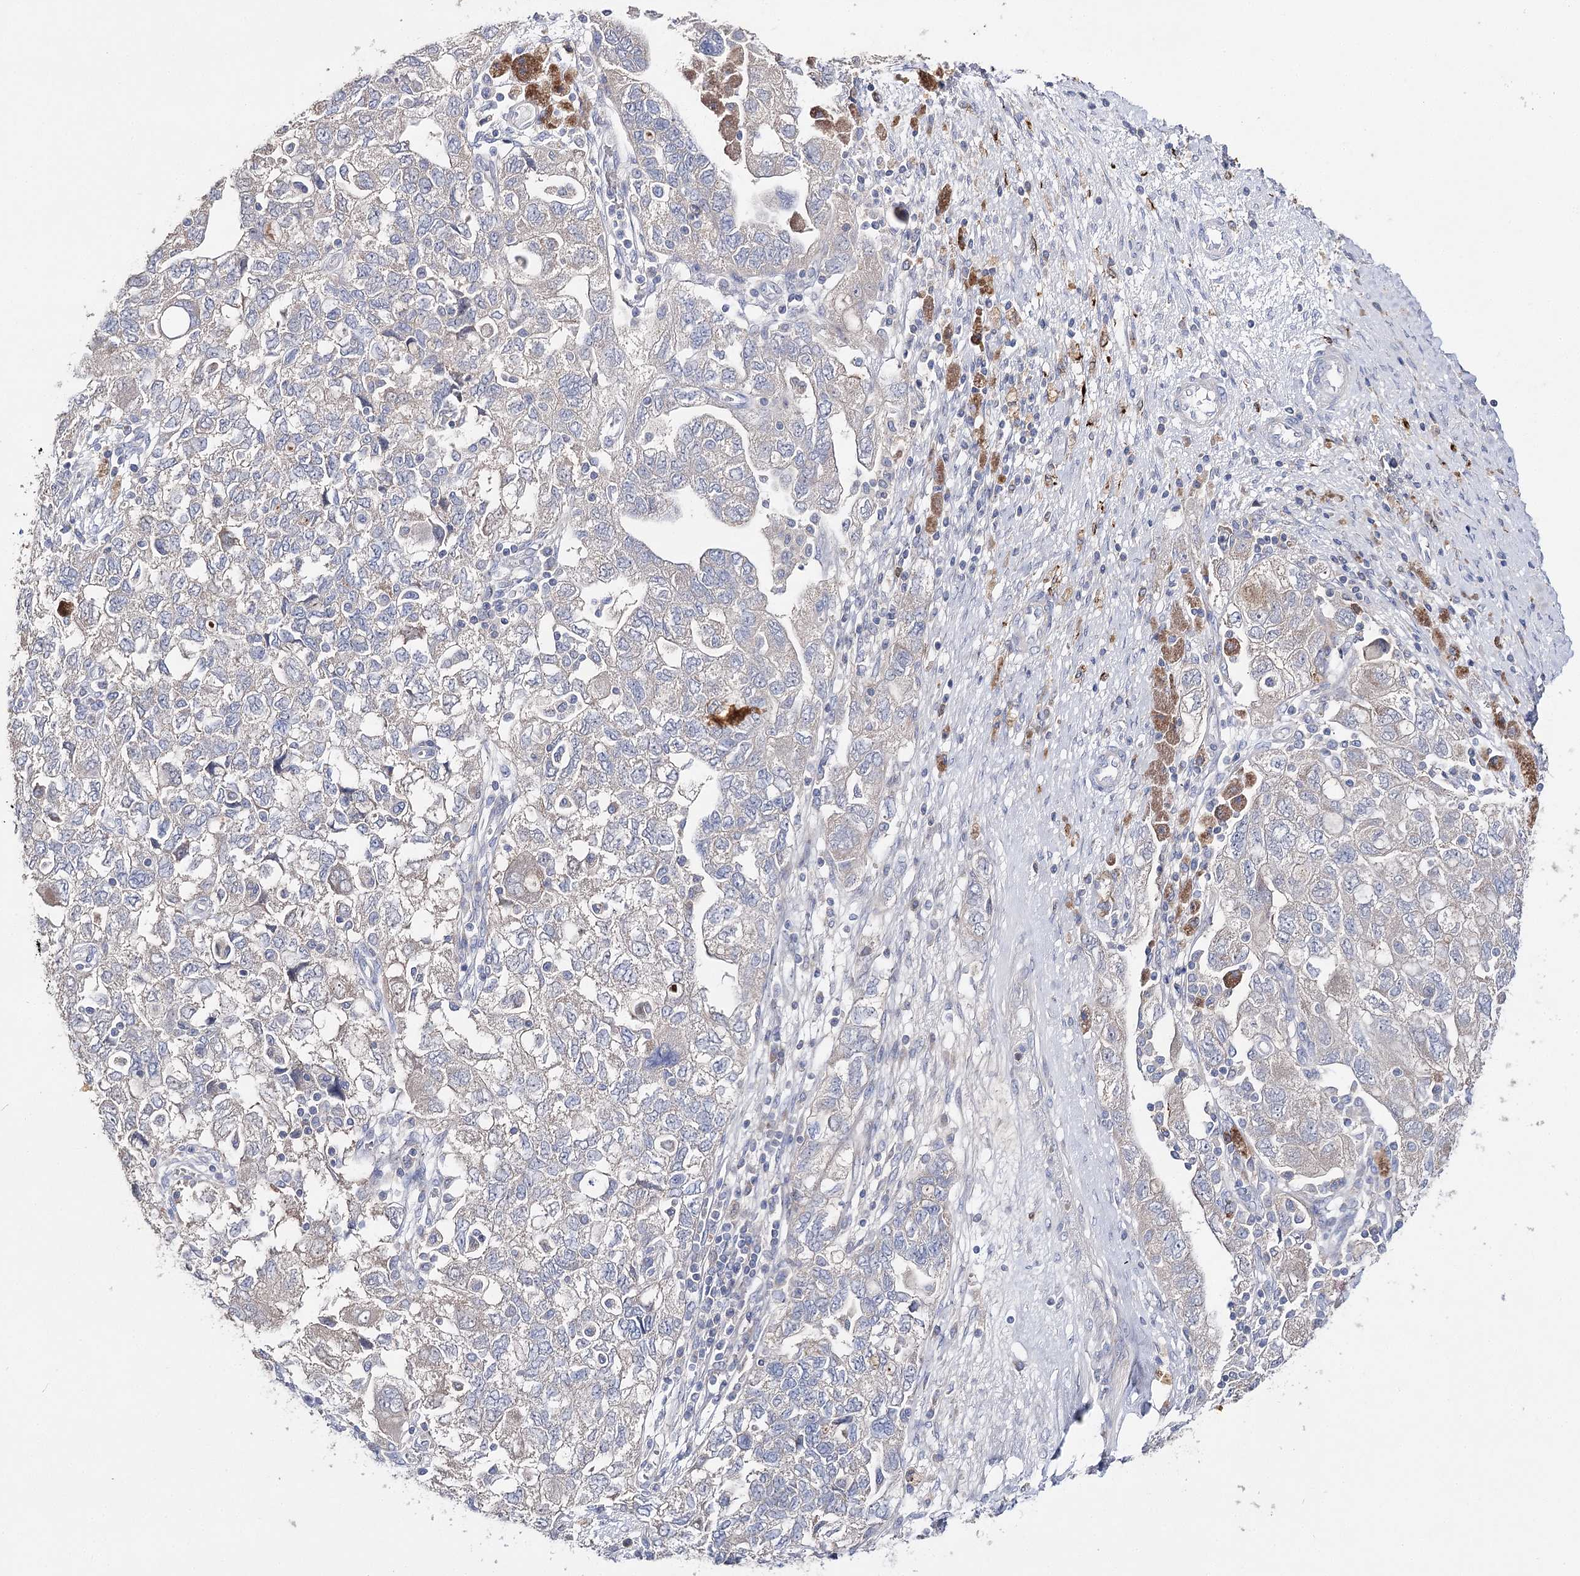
{"staining": {"intensity": "negative", "quantity": "none", "location": "none"}, "tissue": "ovarian cancer", "cell_type": "Tumor cells", "image_type": "cancer", "snomed": [{"axis": "morphology", "description": "Carcinoma, NOS"}, {"axis": "morphology", "description": "Cystadenocarcinoma, serous, NOS"}, {"axis": "topography", "description": "Ovary"}], "caption": "DAB (3,3'-diaminobenzidine) immunohistochemical staining of human ovarian cancer (serous cystadenocarcinoma) shows no significant expression in tumor cells. (DAB (3,3'-diaminobenzidine) immunohistochemistry, high magnification).", "gene": "NRAP", "patient": {"sex": "female", "age": 69}}